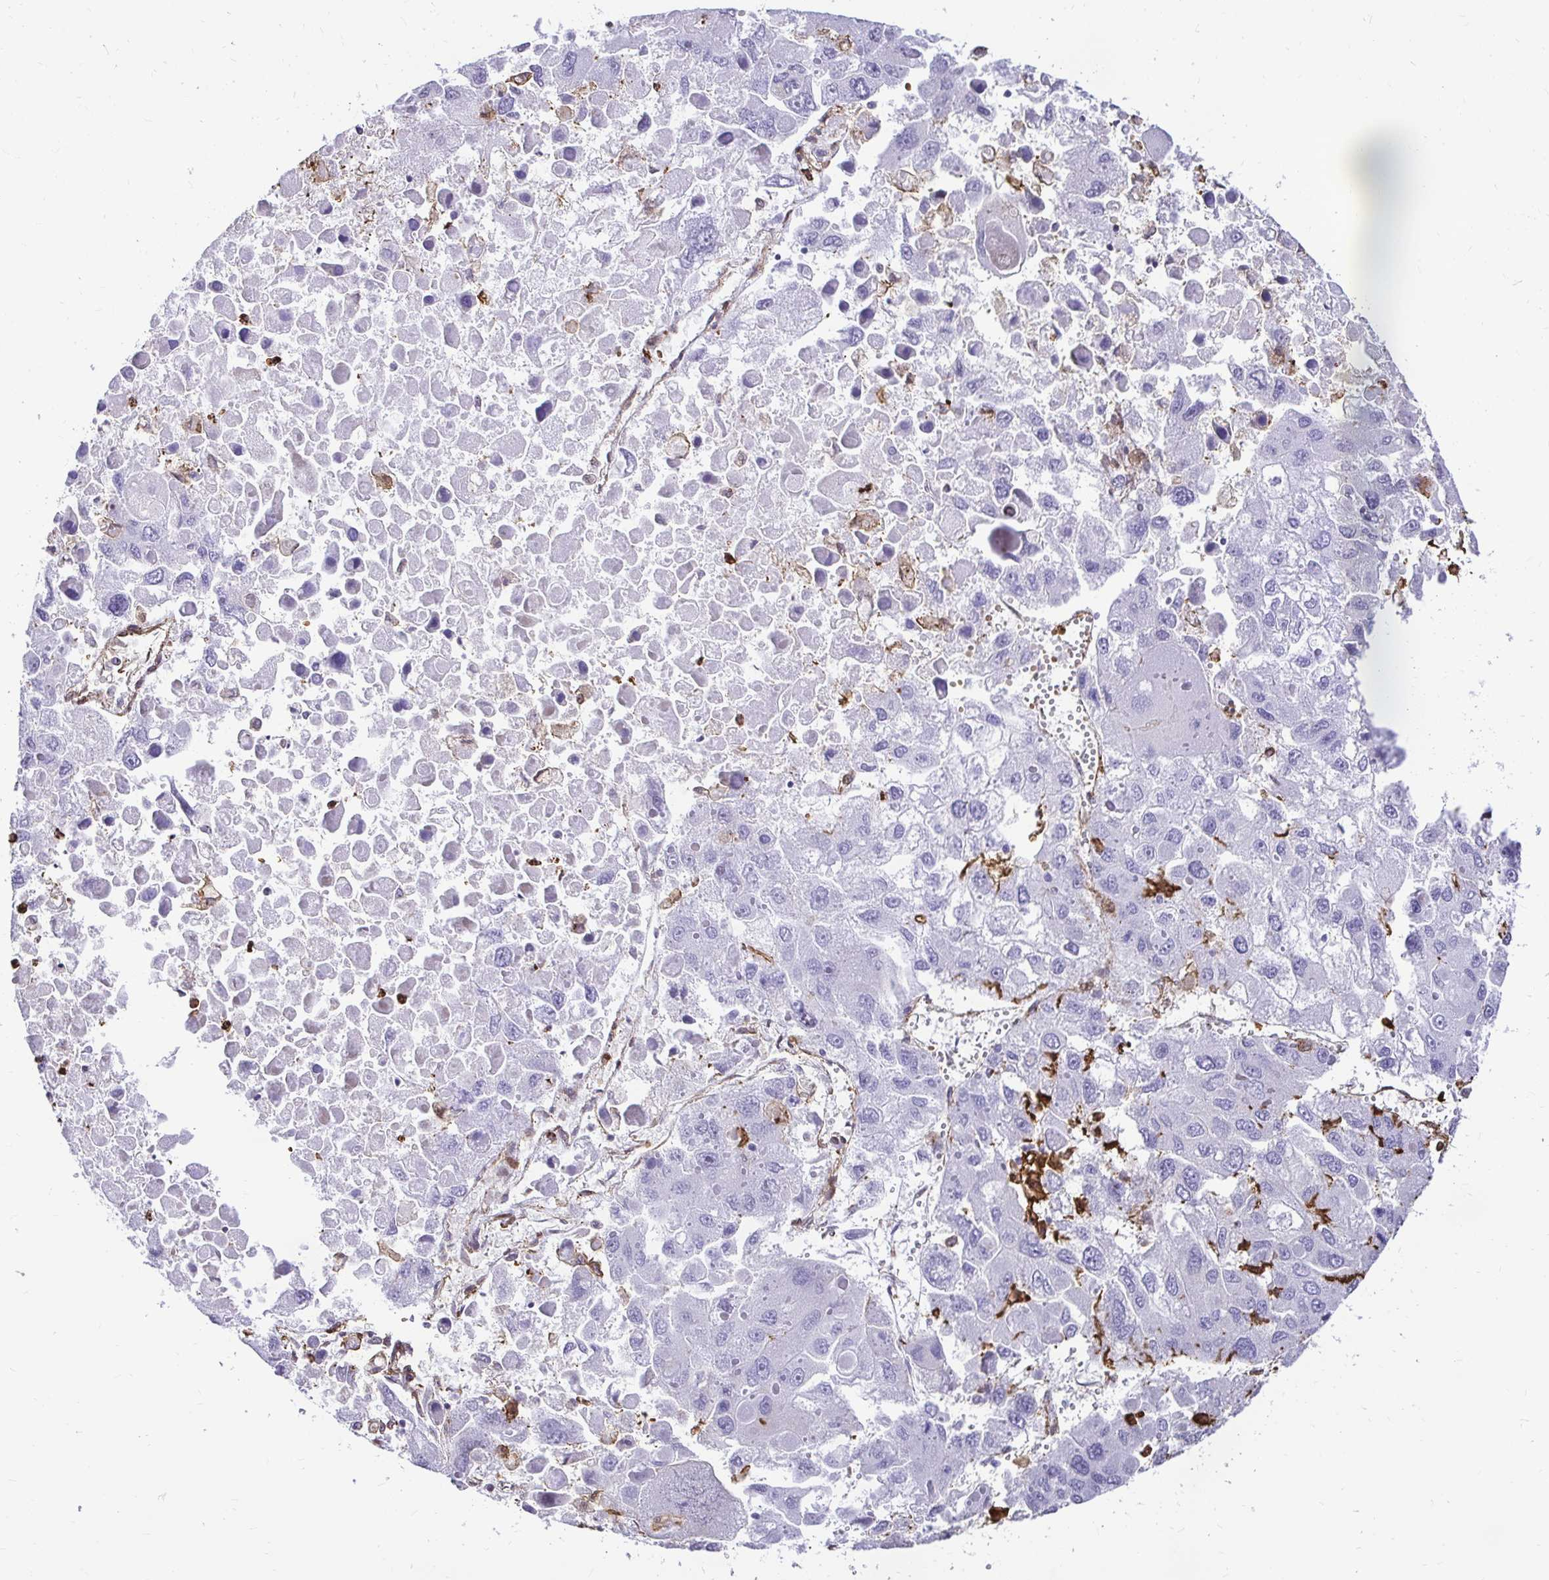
{"staining": {"intensity": "negative", "quantity": "none", "location": "none"}, "tissue": "liver cancer", "cell_type": "Tumor cells", "image_type": "cancer", "snomed": [{"axis": "morphology", "description": "Carcinoma, Hepatocellular, NOS"}, {"axis": "topography", "description": "Liver"}], "caption": "DAB (3,3'-diaminobenzidine) immunohistochemical staining of liver hepatocellular carcinoma displays no significant expression in tumor cells.", "gene": "GSN", "patient": {"sex": "female", "age": 41}}